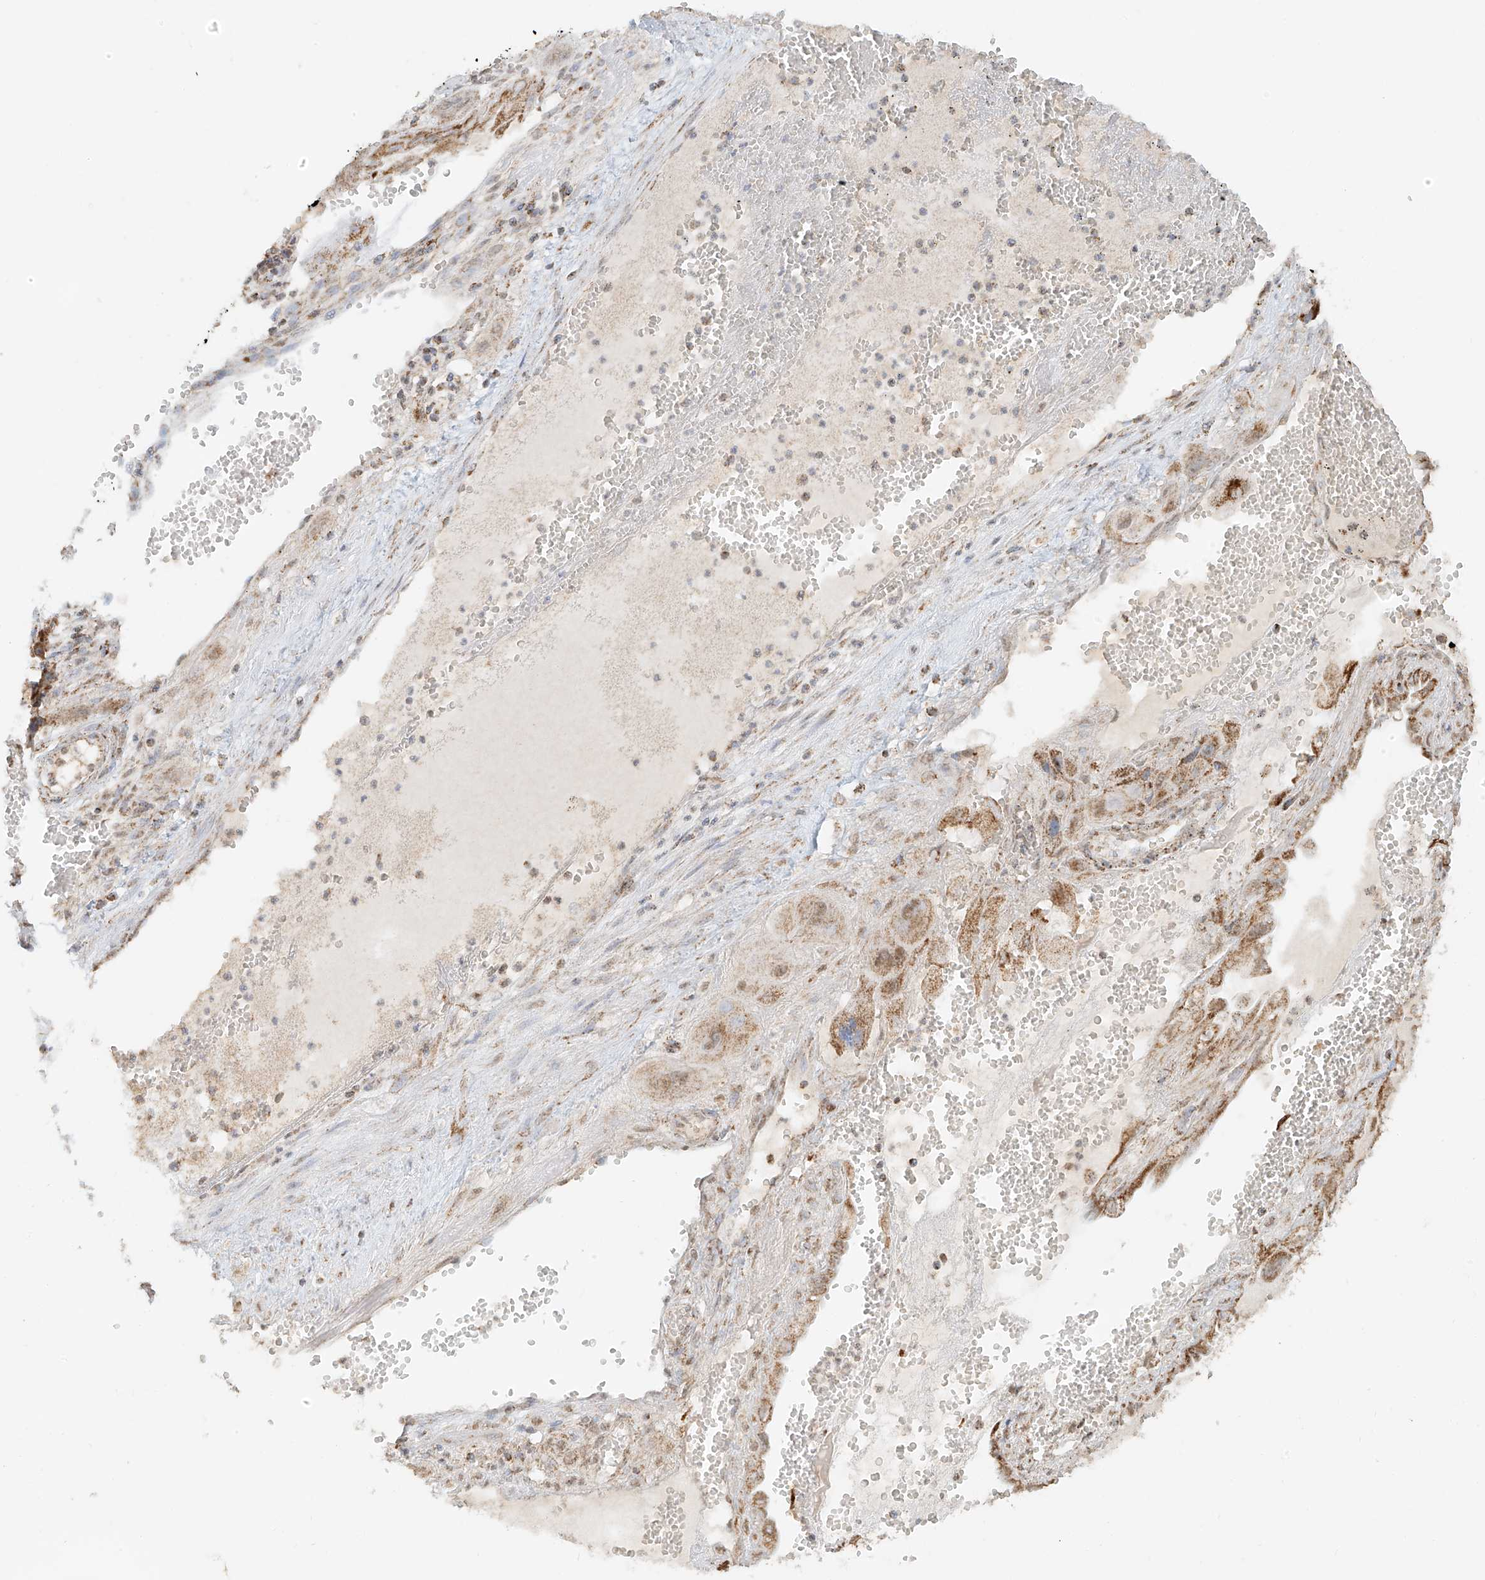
{"staining": {"intensity": "moderate", "quantity": "<25%", "location": "cytoplasmic/membranous"}, "tissue": "cervical cancer", "cell_type": "Tumor cells", "image_type": "cancer", "snomed": [{"axis": "morphology", "description": "Squamous cell carcinoma, NOS"}, {"axis": "topography", "description": "Cervix"}], "caption": "Cervical cancer was stained to show a protein in brown. There is low levels of moderate cytoplasmic/membranous positivity in about <25% of tumor cells. The protein of interest is stained brown, and the nuclei are stained in blue (DAB IHC with brightfield microscopy, high magnification).", "gene": "MIPEP", "patient": {"sex": "female", "age": 34}}